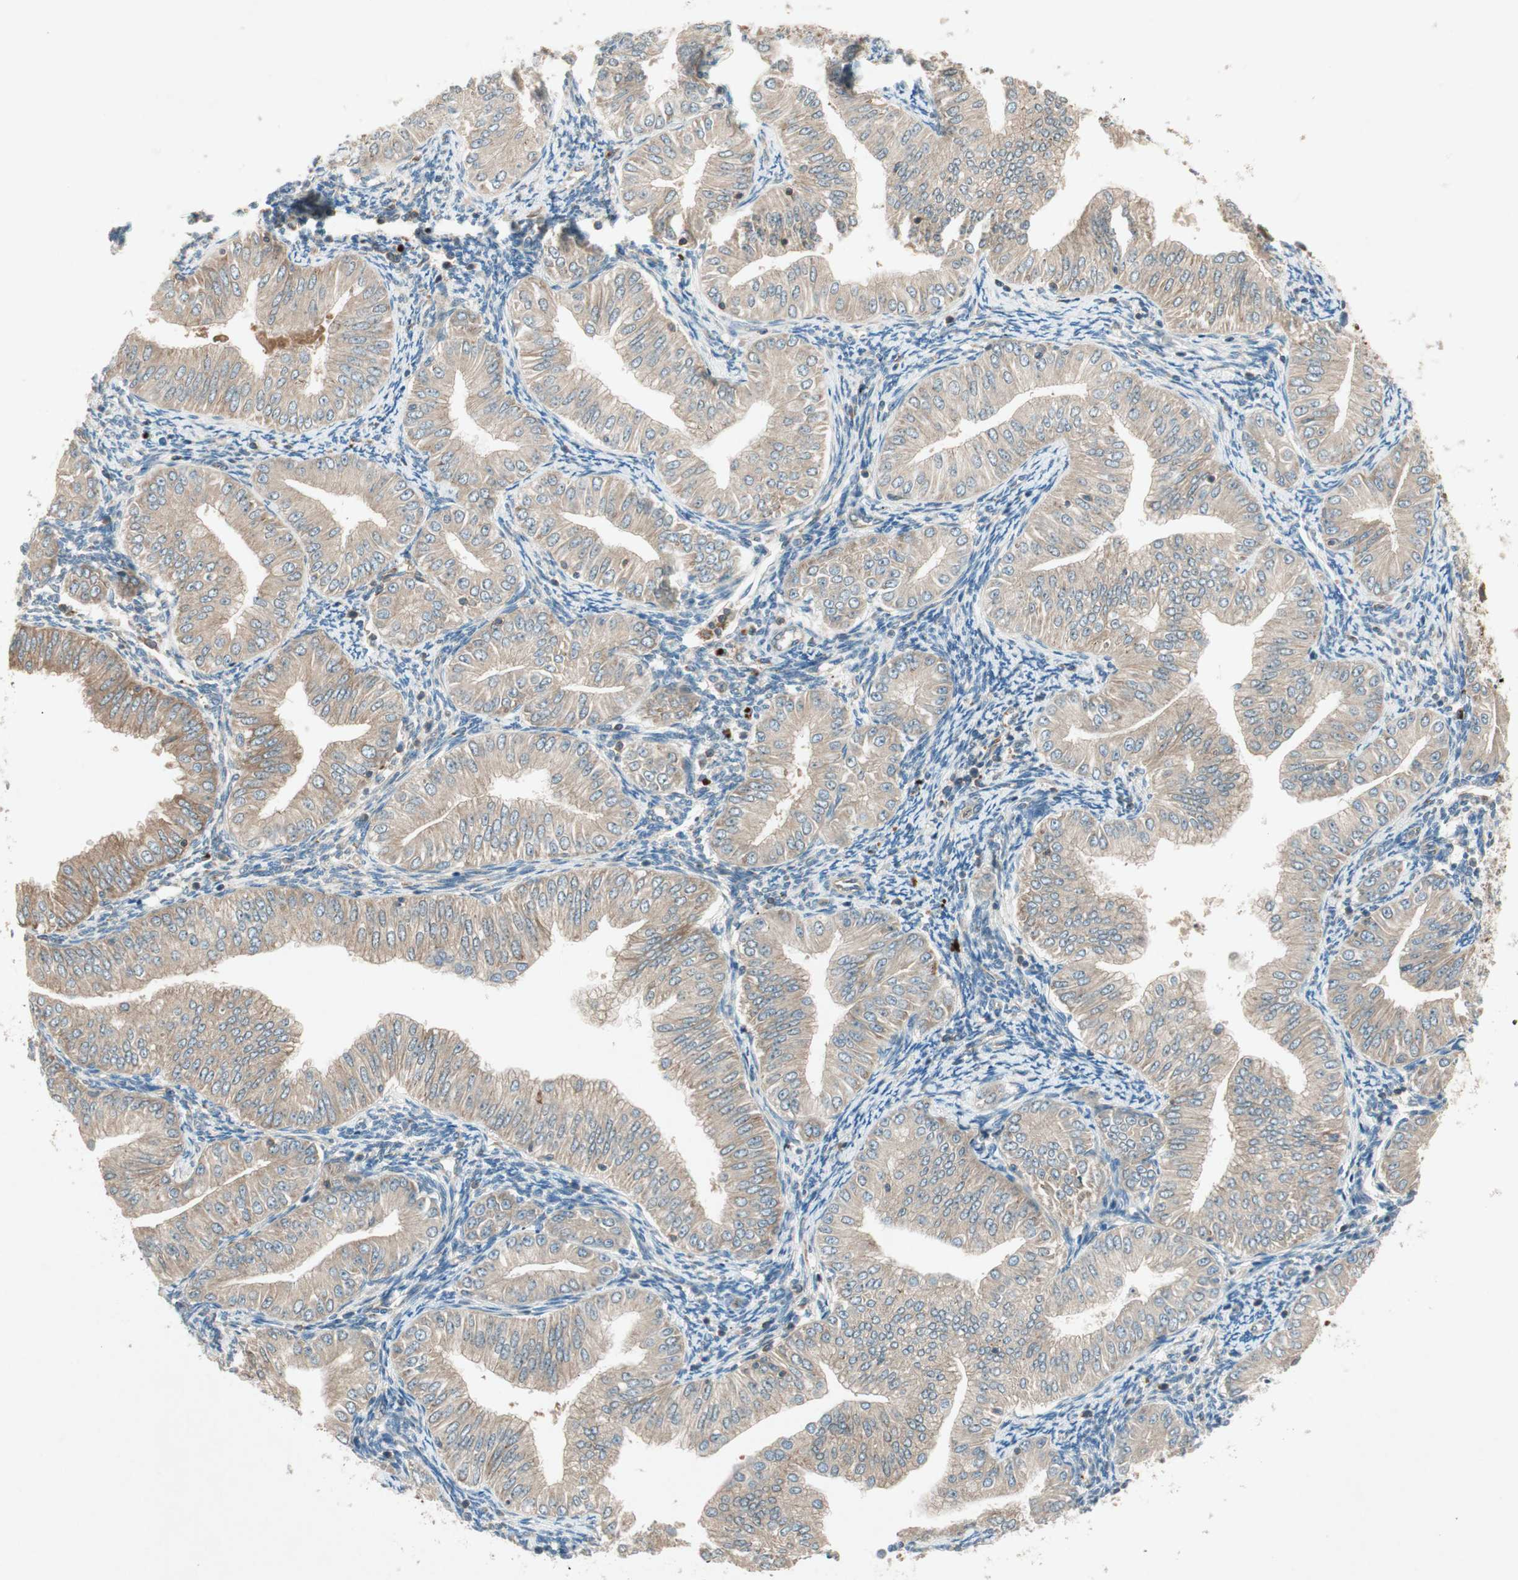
{"staining": {"intensity": "moderate", "quantity": ">75%", "location": "cytoplasmic/membranous"}, "tissue": "endometrial cancer", "cell_type": "Tumor cells", "image_type": "cancer", "snomed": [{"axis": "morphology", "description": "Normal tissue, NOS"}, {"axis": "morphology", "description": "Adenocarcinoma, NOS"}, {"axis": "topography", "description": "Endometrium"}], "caption": "Immunohistochemical staining of human endometrial cancer displays medium levels of moderate cytoplasmic/membranous protein expression in about >75% of tumor cells. (Brightfield microscopy of DAB IHC at high magnification).", "gene": "CHADL", "patient": {"sex": "female", "age": 53}}